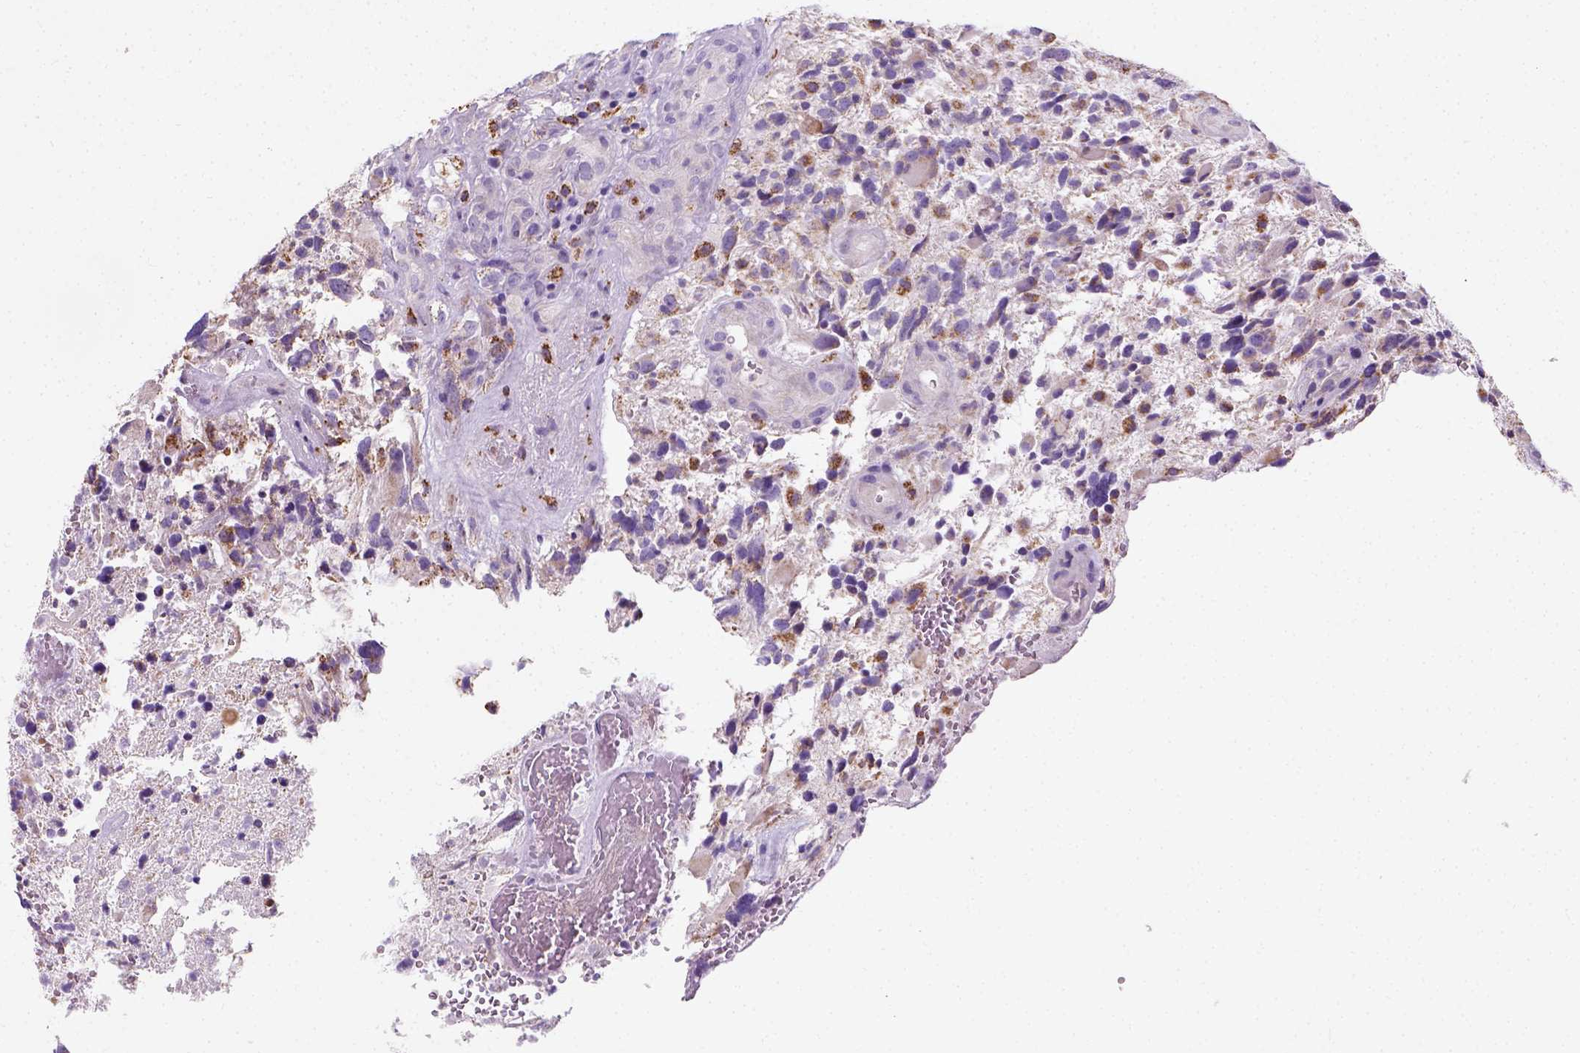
{"staining": {"intensity": "negative", "quantity": "none", "location": "none"}, "tissue": "glioma", "cell_type": "Tumor cells", "image_type": "cancer", "snomed": [{"axis": "morphology", "description": "Glioma, malignant, High grade"}, {"axis": "topography", "description": "Brain"}], "caption": "An immunohistochemistry (IHC) micrograph of glioma is shown. There is no staining in tumor cells of glioma.", "gene": "CHODL", "patient": {"sex": "female", "age": 71}}